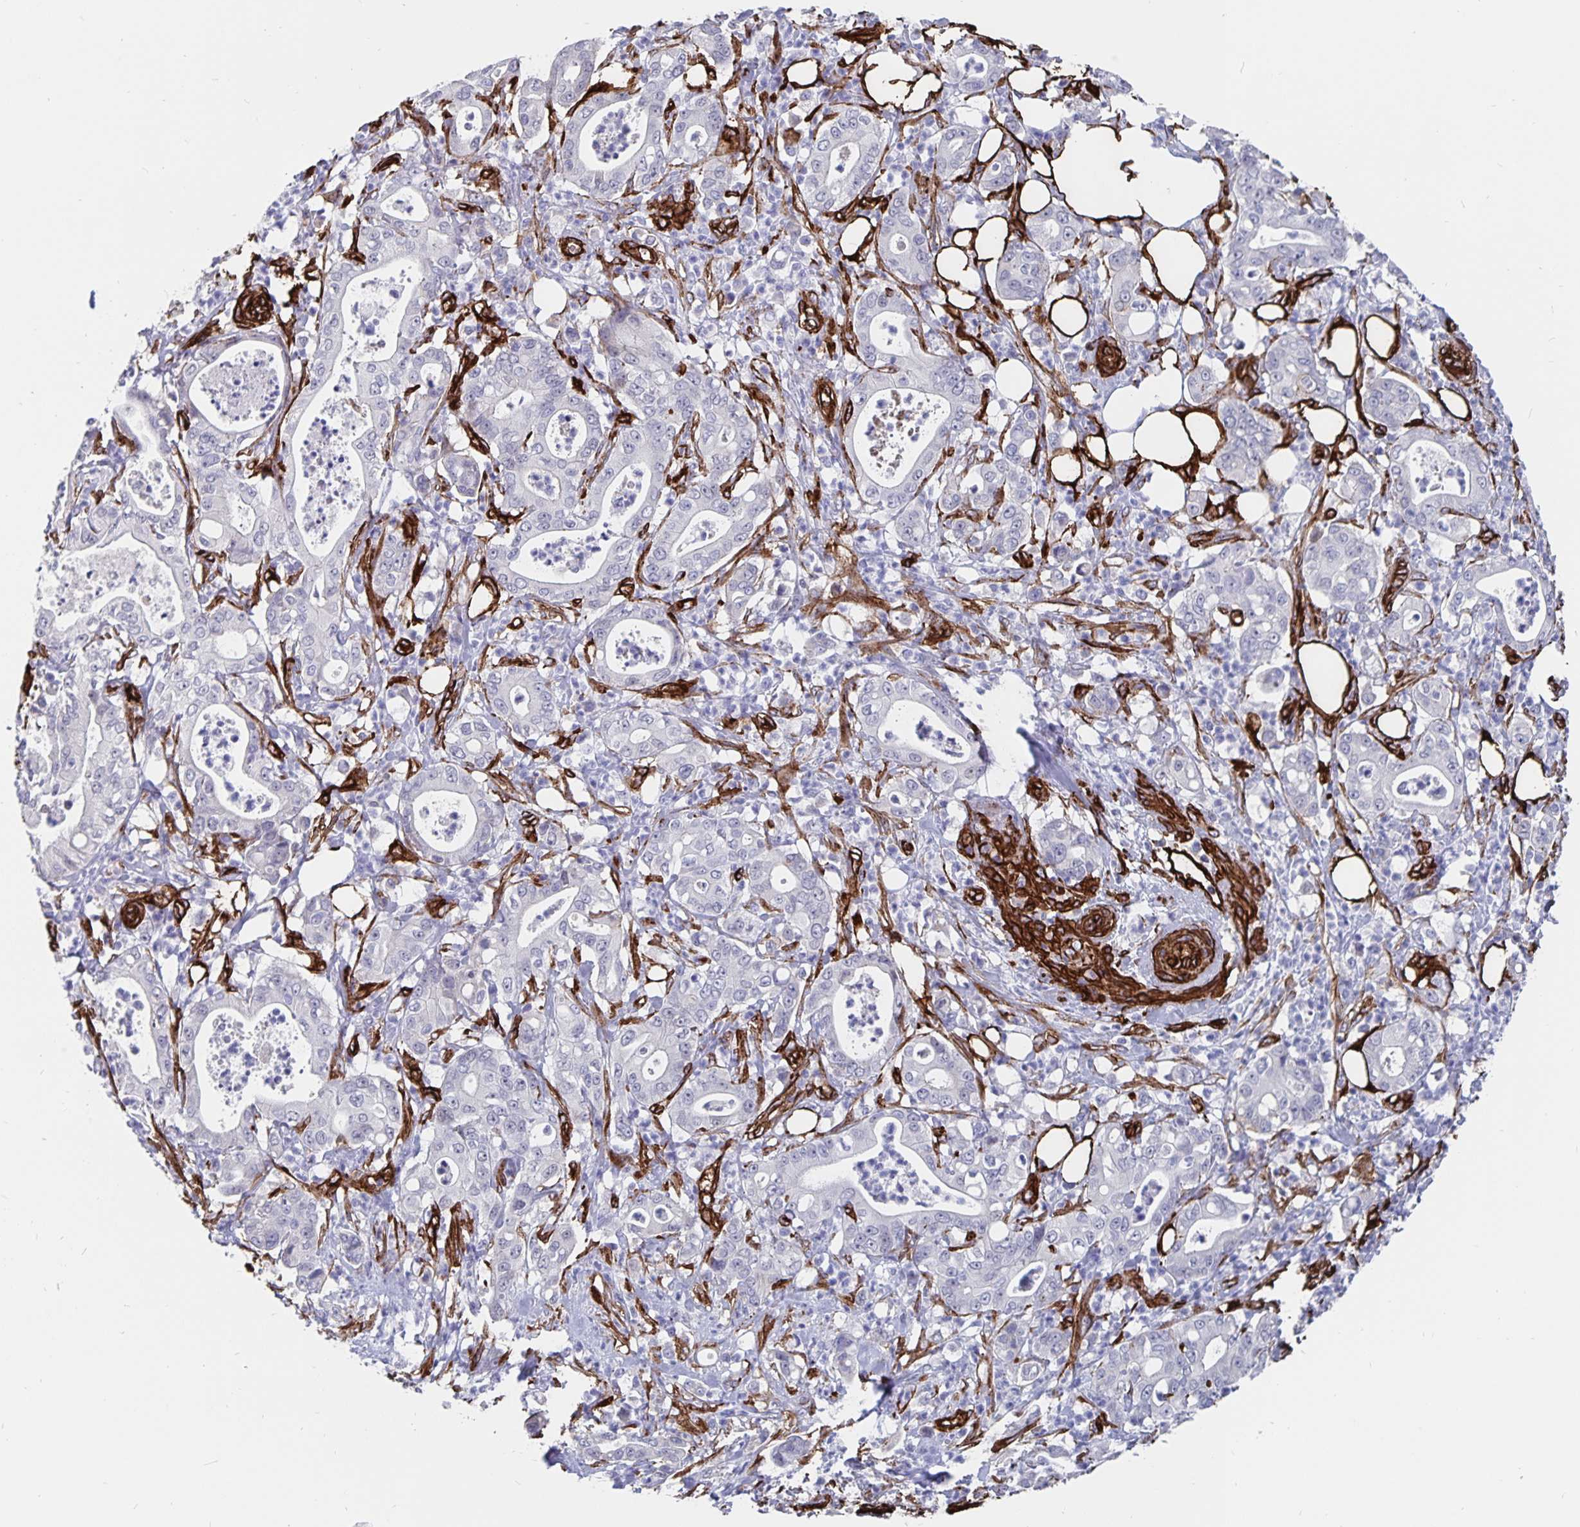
{"staining": {"intensity": "negative", "quantity": "none", "location": "none"}, "tissue": "pancreatic cancer", "cell_type": "Tumor cells", "image_type": "cancer", "snomed": [{"axis": "morphology", "description": "Adenocarcinoma, NOS"}, {"axis": "topography", "description": "Pancreas"}], "caption": "There is no significant positivity in tumor cells of pancreatic adenocarcinoma.", "gene": "DCHS2", "patient": {"sex": "male", "age": 71}}